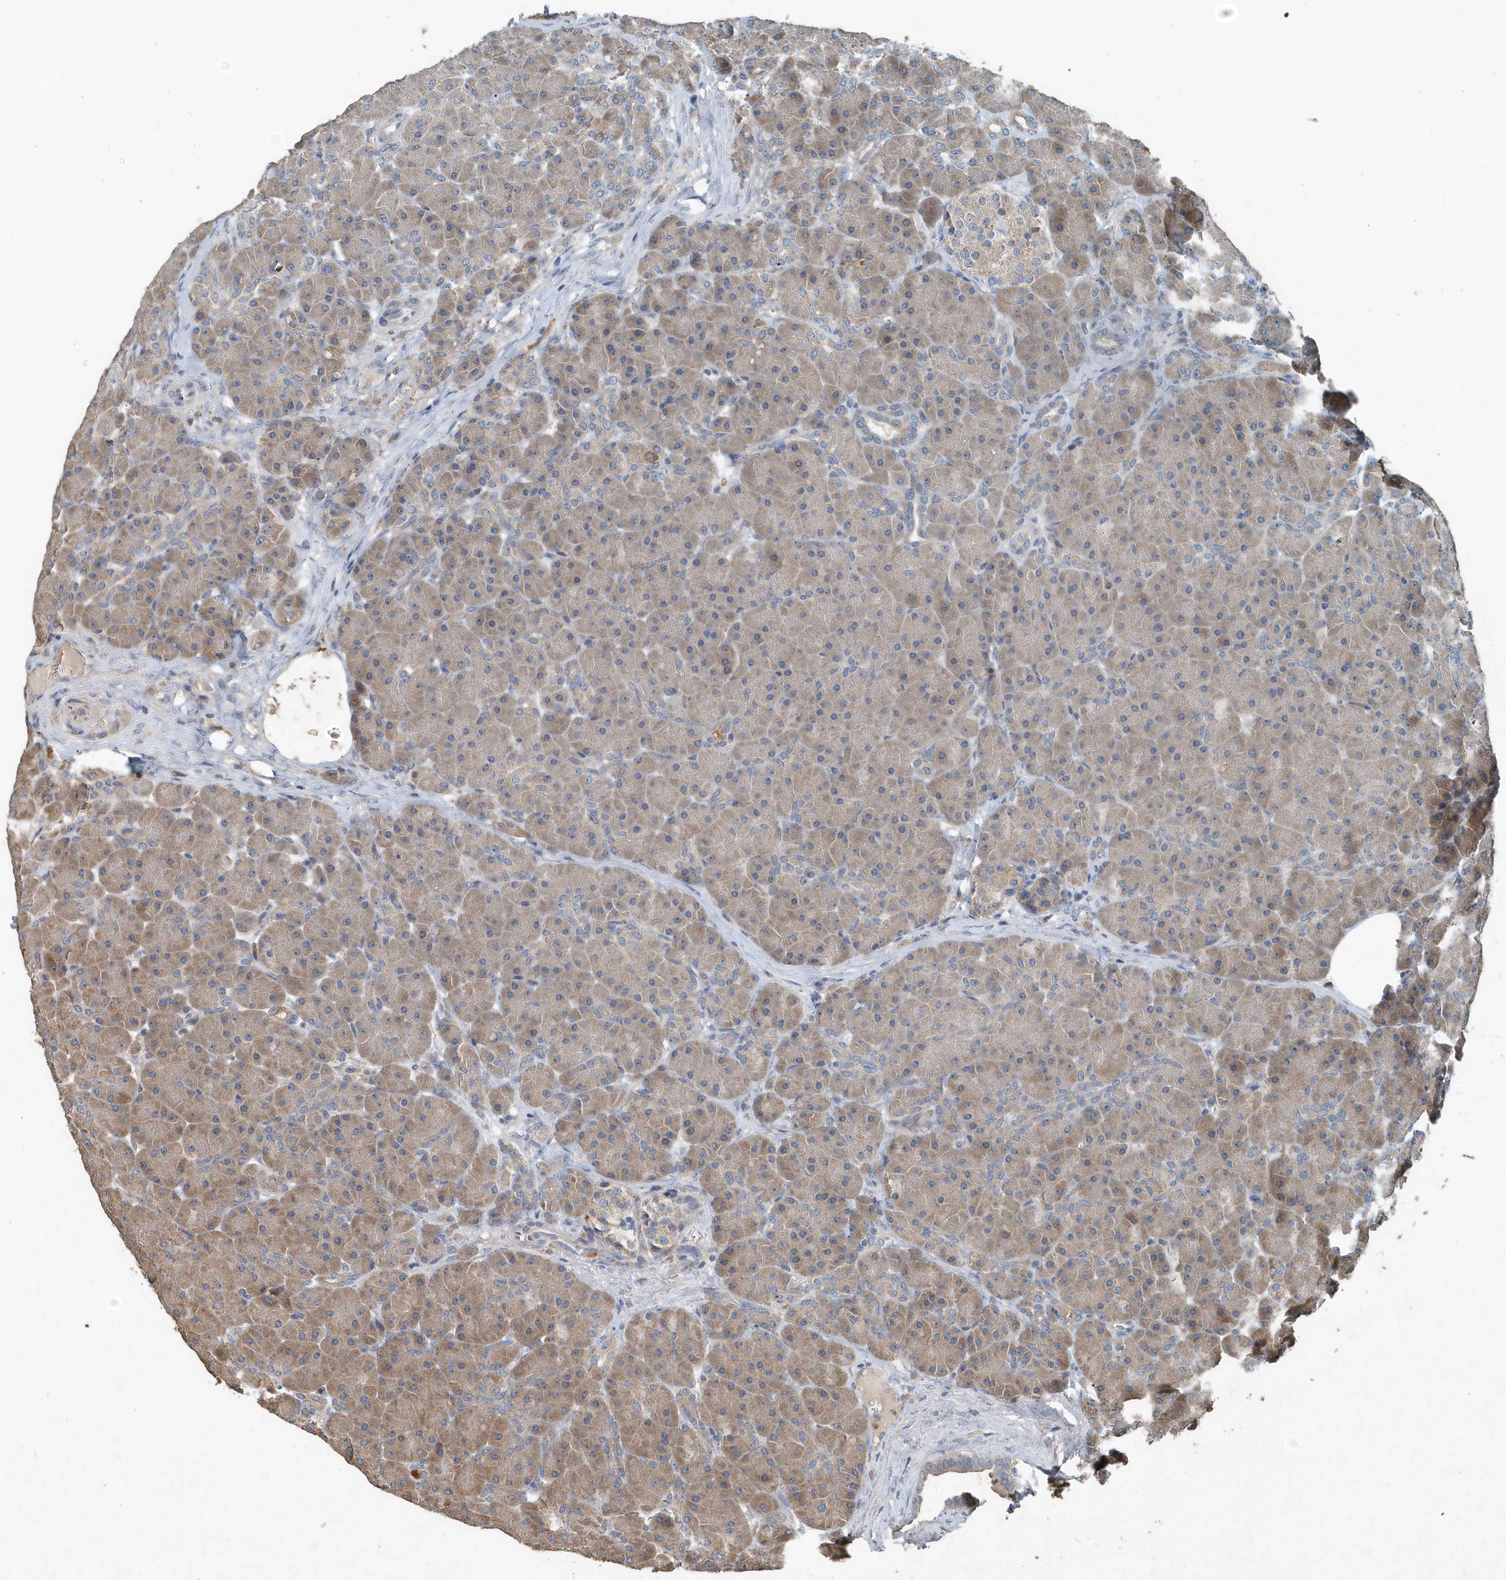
{"staining": {"intensity": "moderate", "quantity": "25%-75%", "location": "cytoplasmic/membranous"}, "tissue": "pancreas", "cell_type": "Exocrine glandular cells", "image_type": "normal", "snomed": [{"axis": "morphology", "description": "Normal tissue, NOS"}, {"axis": "topography", "description": "Pancreas"}], "caption": "Unremarkable pancreas reveals moderate cytoplasmic/membranous staining in approximately 25%-75% of exocrine glandular cells, visualized by immunohistochemistry. Using DAB (brown) and hematoxylin (blue) stains, captured at high magnification using brightfield microscopy.", "gene": "SCFD2", "patient": {"sex": "male", "age": 66}}